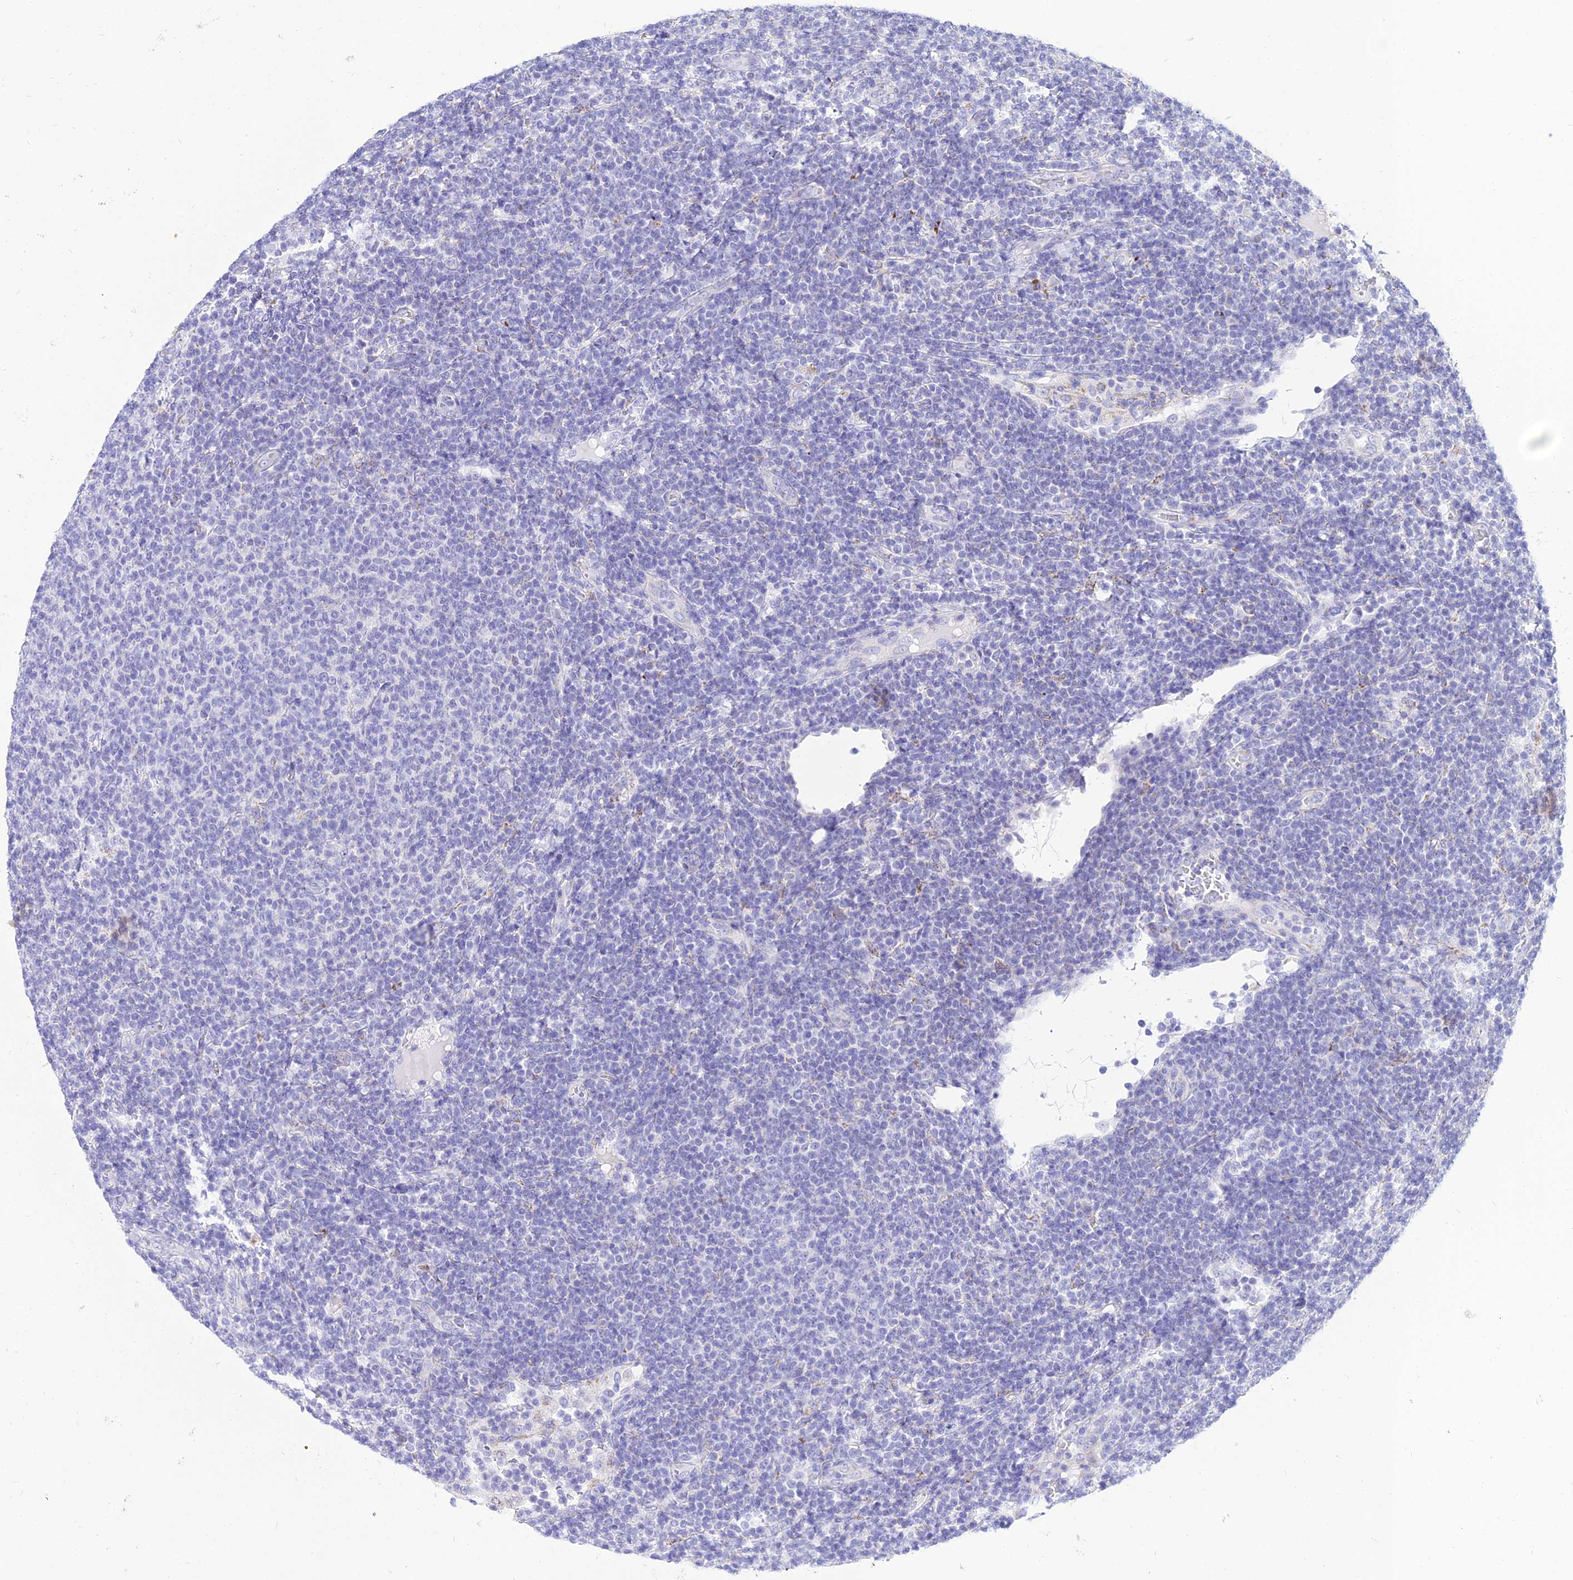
{"staining": {"intensity": "negative", "quantity": "none", "location": "none"}, "tissue": "lymphoma", "cell_type": "Tumor cells", "image_type": "cancer", "snomed": [{"axis": "morphology", "description": "Malignant lymphoma, non-Hodgkin's type, Low grade"}, {"axis": "topography", "description": "Lymph node"}], "caption": "DAB immunohistochemical staining of human malignant lymphoma, non-Hodgkin's type (low-grade) reveals no significant staining in tumor cells.", "gene": "PKN3", "patient": {"sex": "male", "age": 66}}